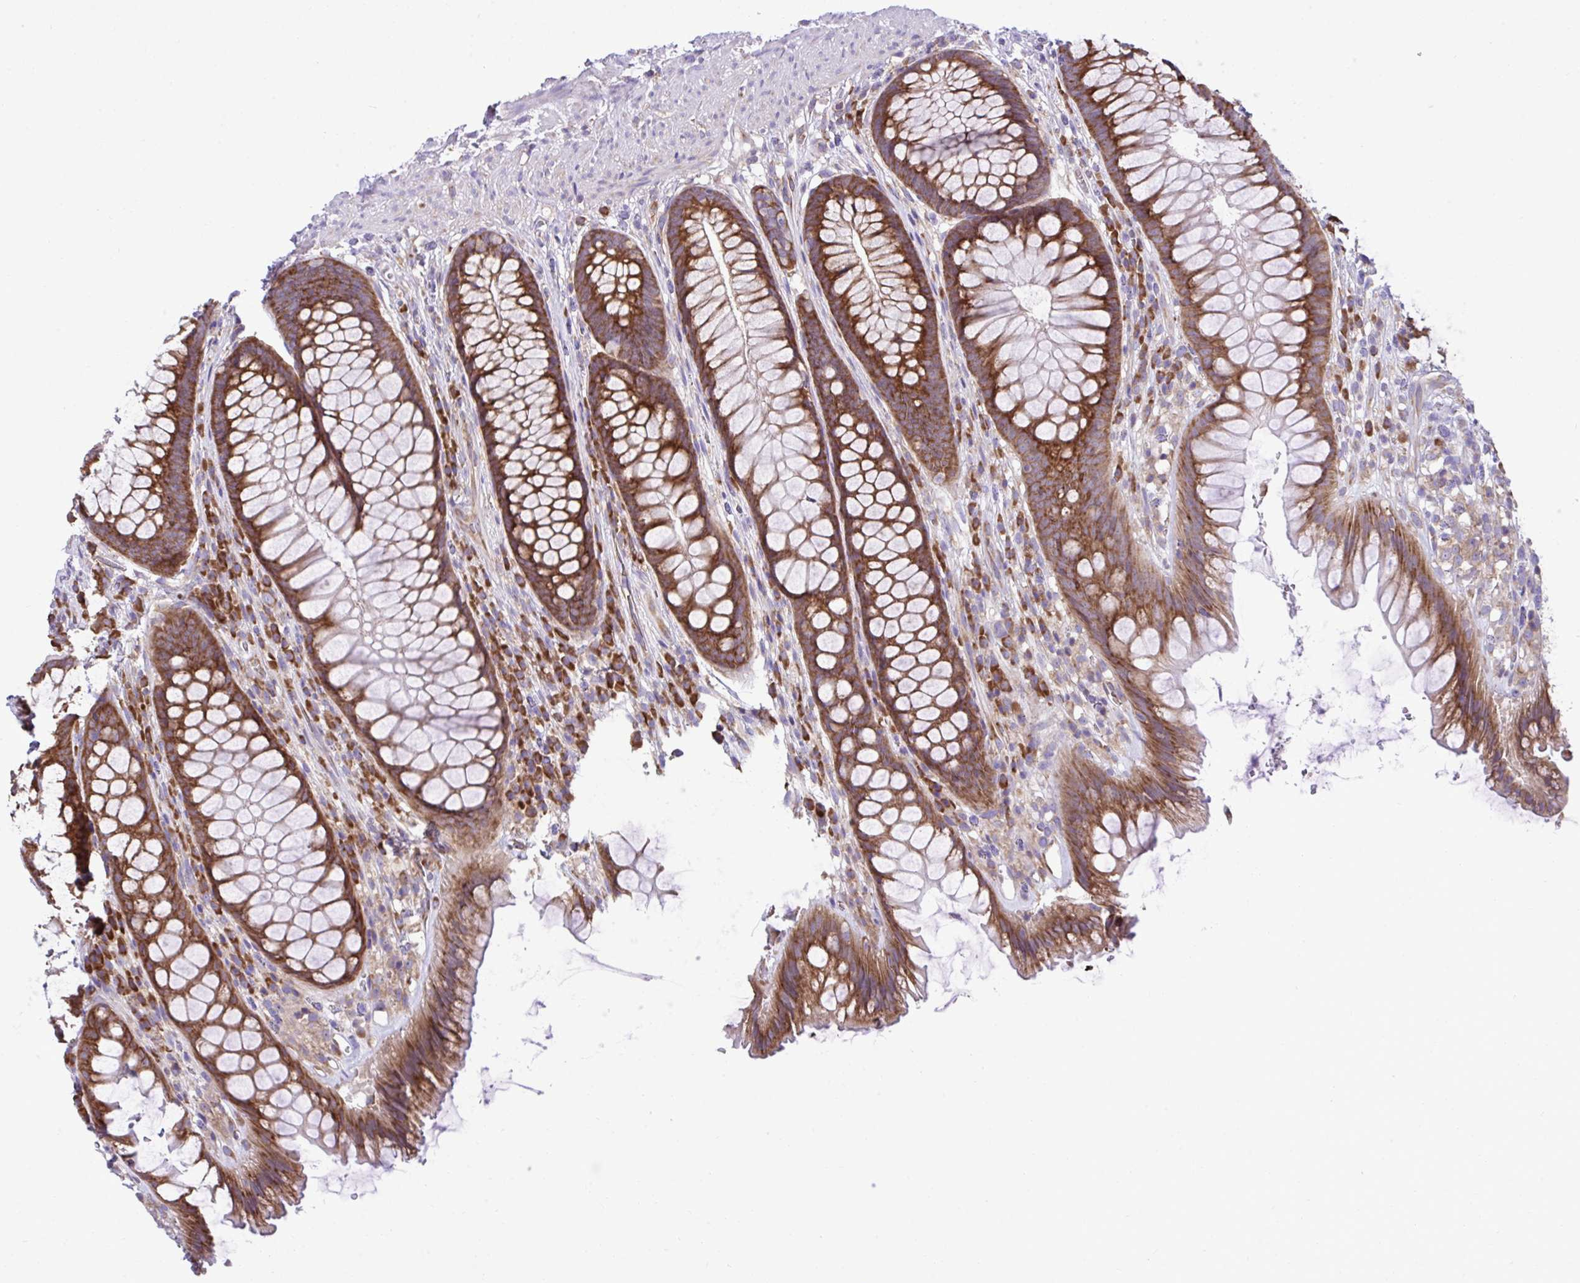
{"staining": {"intensity": "strong", "quantity": ">75%", "location": "cytoplasmic/membranous"}, "tissue": "rectum", "cell_type": "Glandular cells", "image_type": "normal", "snomed": [{"axis": "morphology", "description": "Normal tissue, NOS"}, {"axis": "topography", "description": "Rectum"}], "caption": "IHC photomicrograph of normal human rectum stained for a protein (brown), which exhibits high levels of strong cytoplasmic/membranous positivity in about >75% of glandular cells.", "gene": "RPL7", "patient": {"sex": "male", "age": 53}}